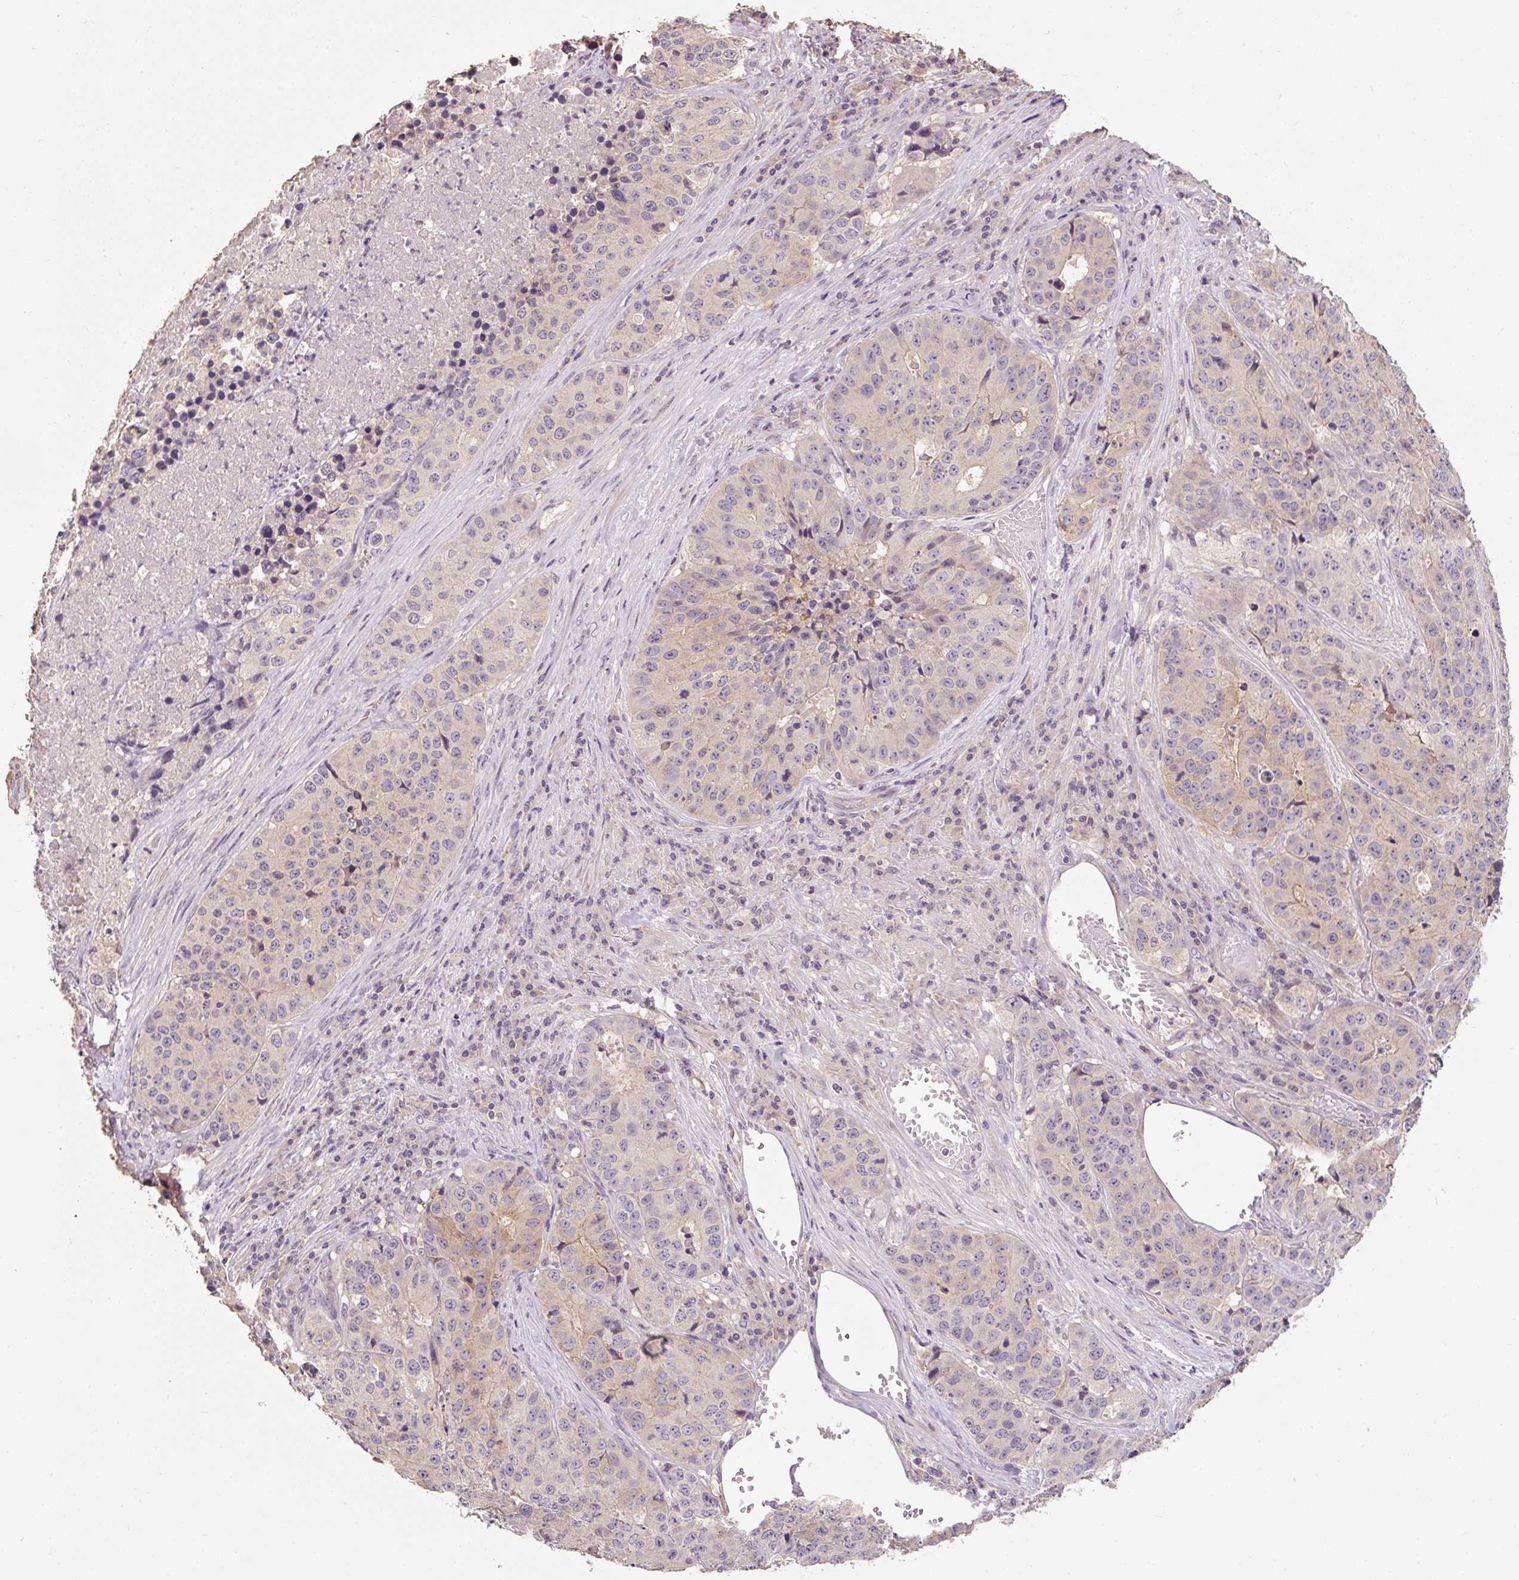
{"staining": {"intensity": "negative", "quantity": "none", "location": "none"}, "tissue": "stomach cancer", "cell_type": "Tumor cells", "image_type": "cancer", "snomed": [{"axis": "morphology", "description": "Adenocarcinoma, NOS"}, {"axis": "topography", "description": "Stomach"}], "caption": "Immunohistochemistry of stomach adenocarcinoma shows no expression in tumor cells.", "gene": "CFAP65", "patient": {"sex": "male", "age": 71}}